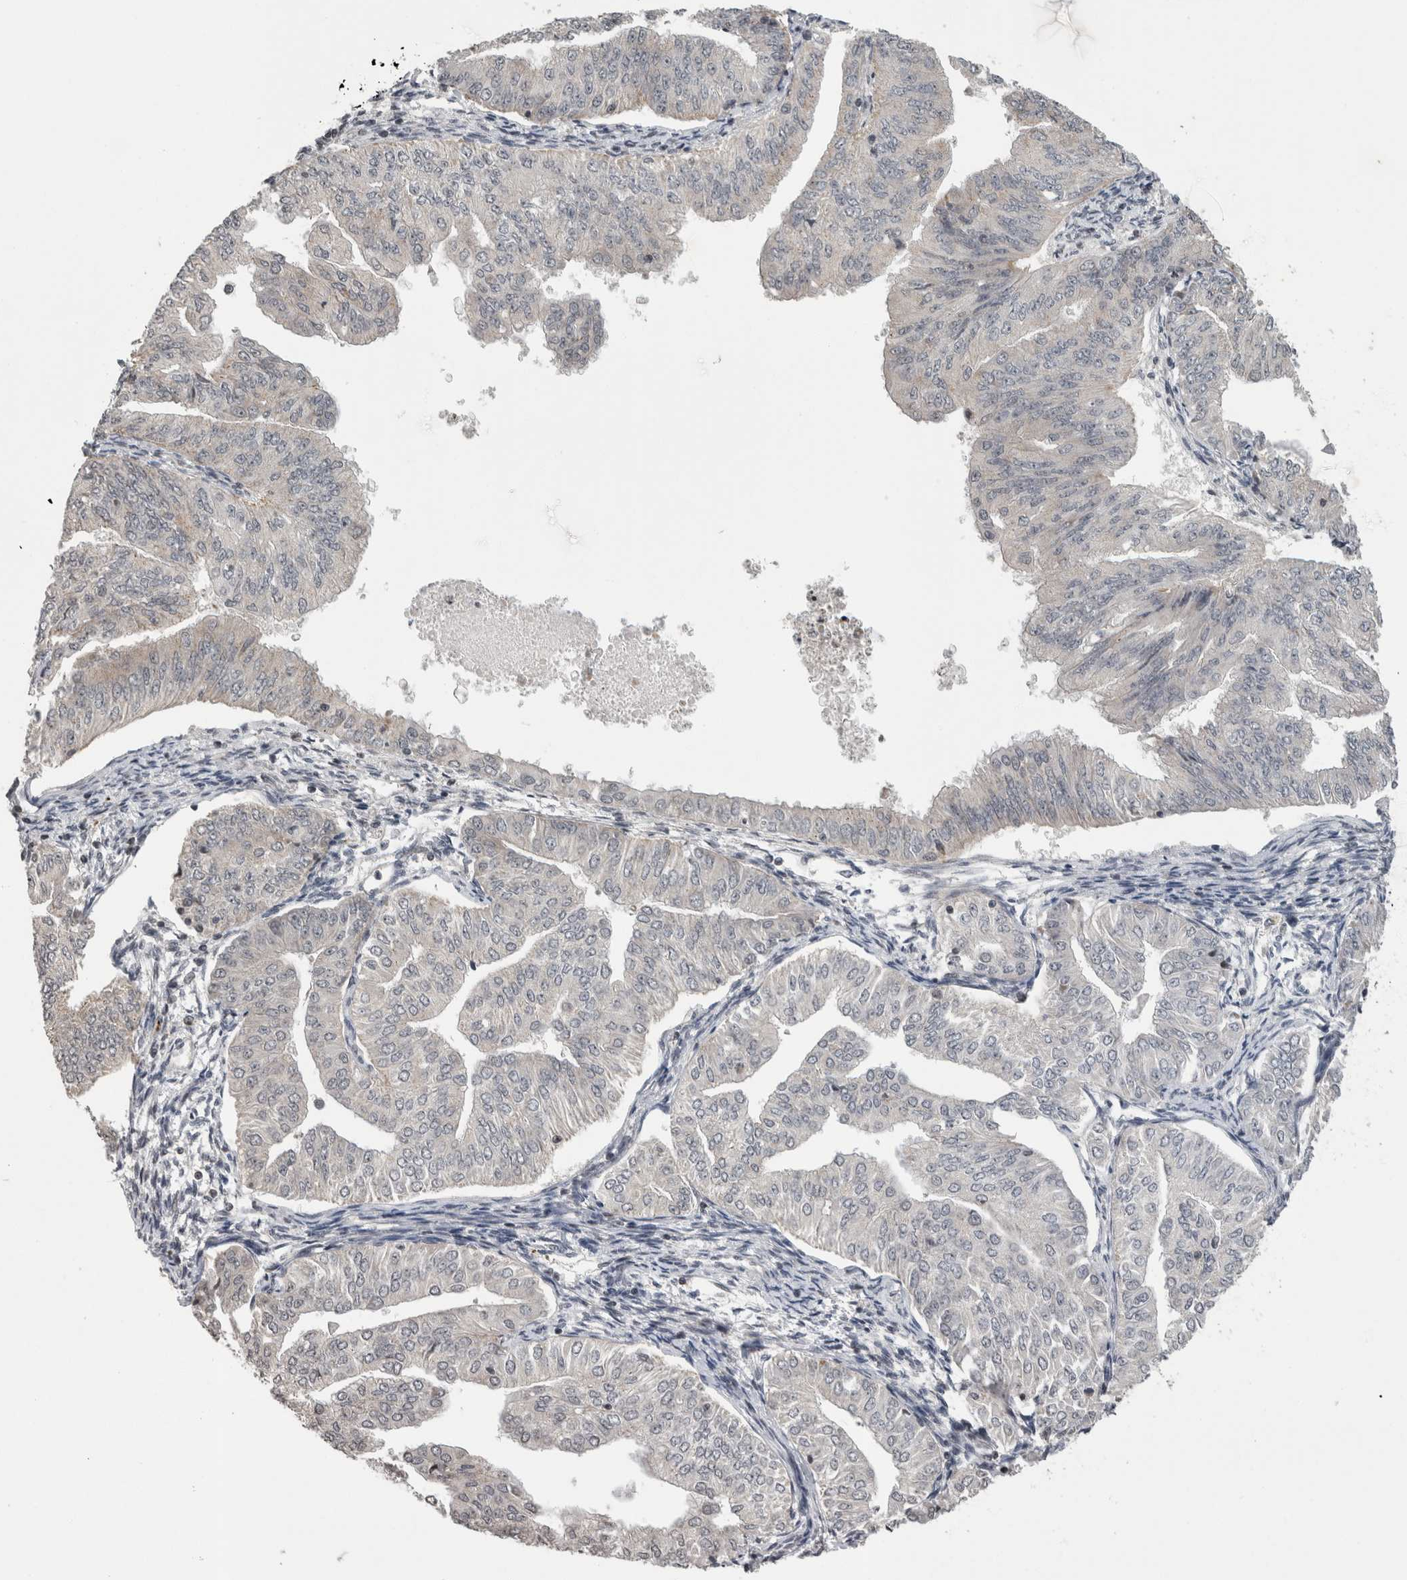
{"staining": {"intensity": "negative", "quantity": "none", "location": "none"}, "tissue": "endometrial cancer", "cell_type": "Tumor cells", "image_type": "cancer", "snomed": [{"axis": "morphology", "description": "Normal tissue, NOS"}, {"axis": "morphology", "description": "Adenocarcinoma, NOS"}, {"axis": "topography", "description": "Endometrium"}], "caption": "A photomicrograph of endometrial adenocarcinoma stained for a protein exhibits no brown staining in tumor cells.", "gene": "ZBTB11", "patient": {"sex": "female", "age": 53}}